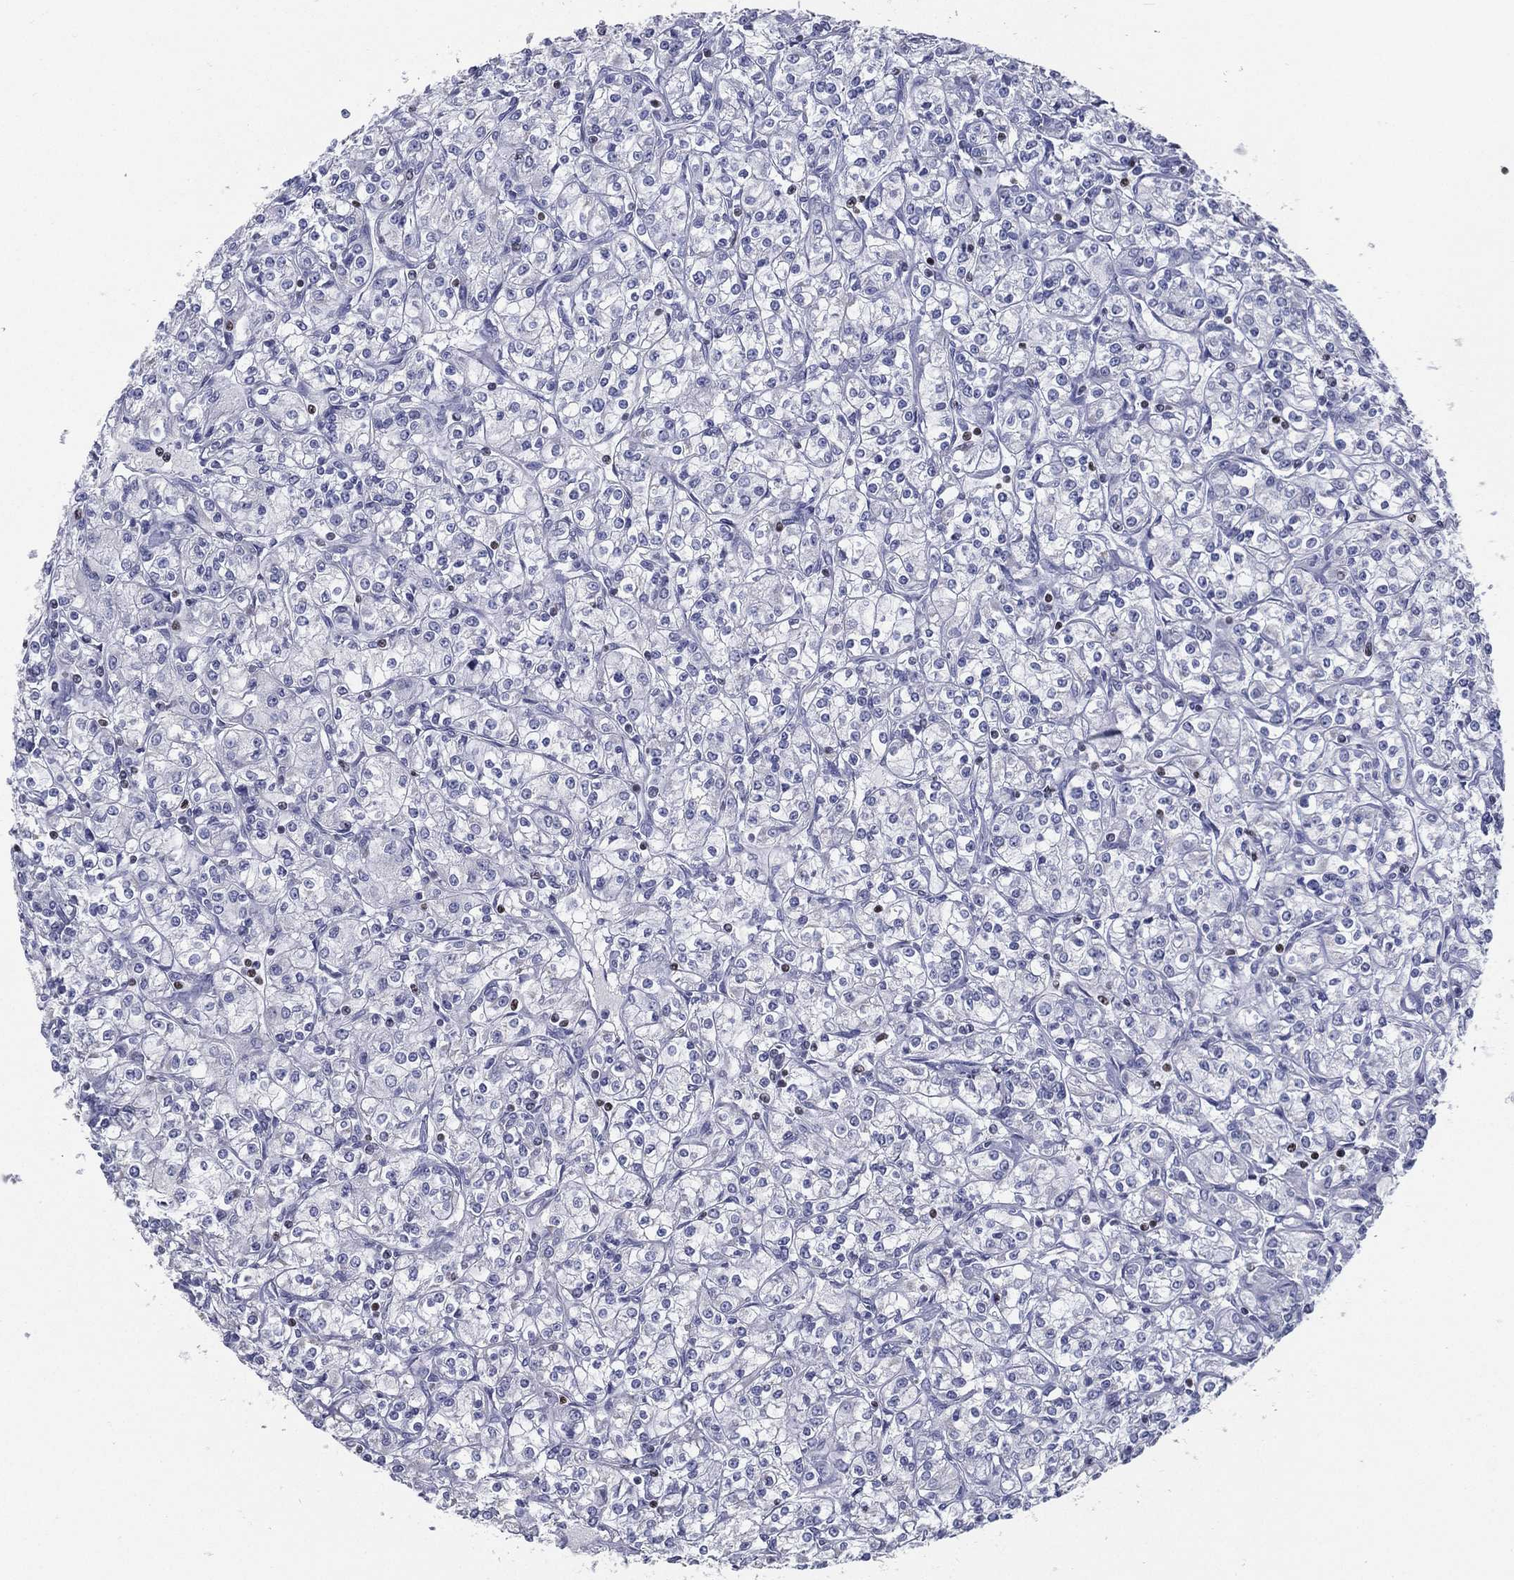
{"staining": {"intensity": "negative", "quantity": "none", "location": "none"}, "tissue": "renal cancer", "cell_type": "Tumor cells", "image_type": "cancer", "snomed": [{"axis": "morphology", "description": "Adenocarcinoma, NOS"}, {"axis": "topography", "description": "Kidney"}], "caption": "This is an IHC histopathology image of human renal cancer. There is no expression in tumor cells.", "gene": "PYHIN1", "patient": {"sex": "male", "age": 77}}